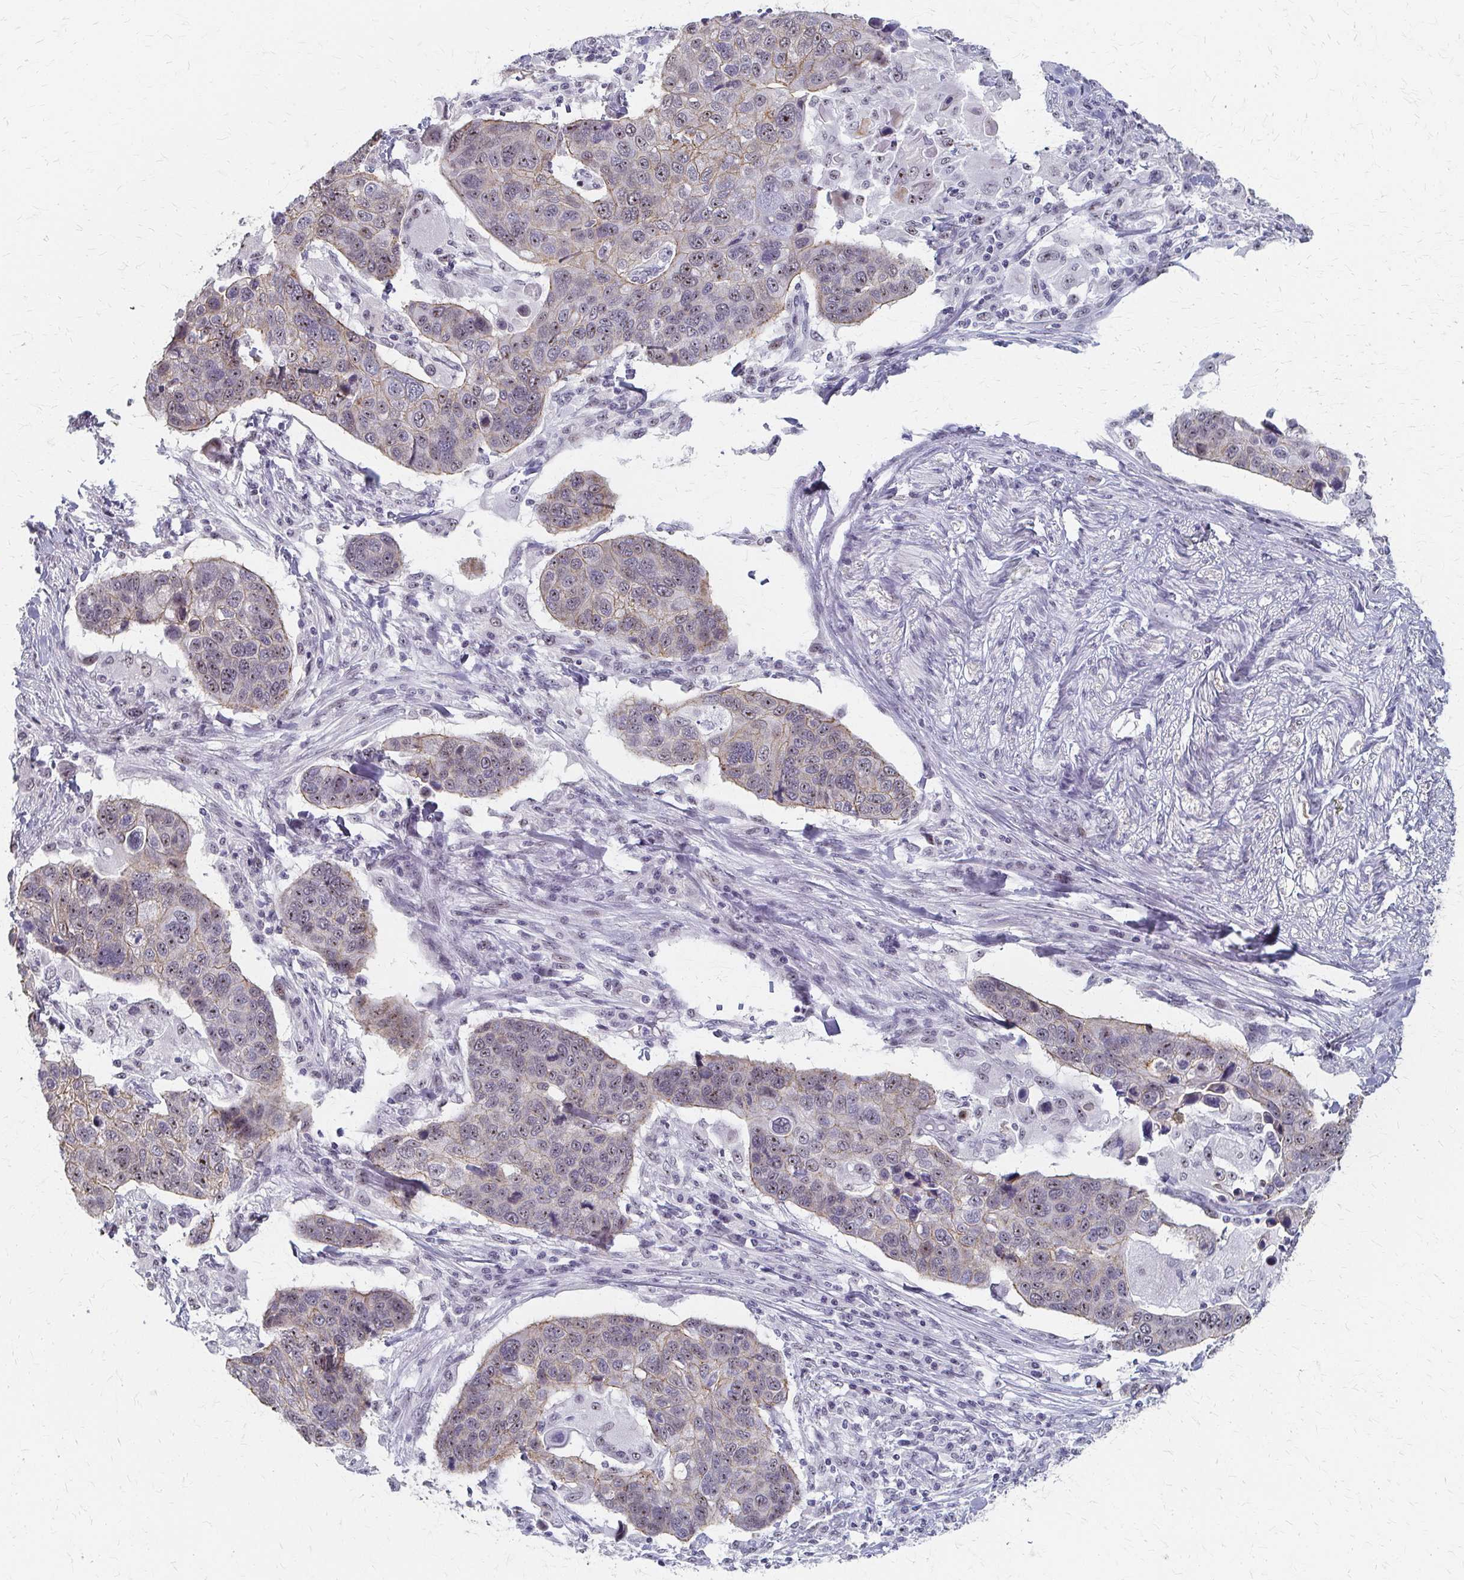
{"staining": {"intensity": "weak", "quantity": "<25%", "location": "cytoplasmic/membranous,nuclear"}, "tissue": "lung cancer", "cell_type": "Tumor cells", "image_type": "cancer", "snomed": [{"axis": "morphology", "description": "Squamous cell carcinoma, NOS"}, {"axis": "topography", "description": "Lymph node"}, {"axis": "topography", "description": "Lung"}], "caption": "IHC photomicrograph of lung cancer stained for a protein (brown), which displays no positivity in tumor cells.", "gene": "PES1", "patient": {"sex": "male", "age": 61}}